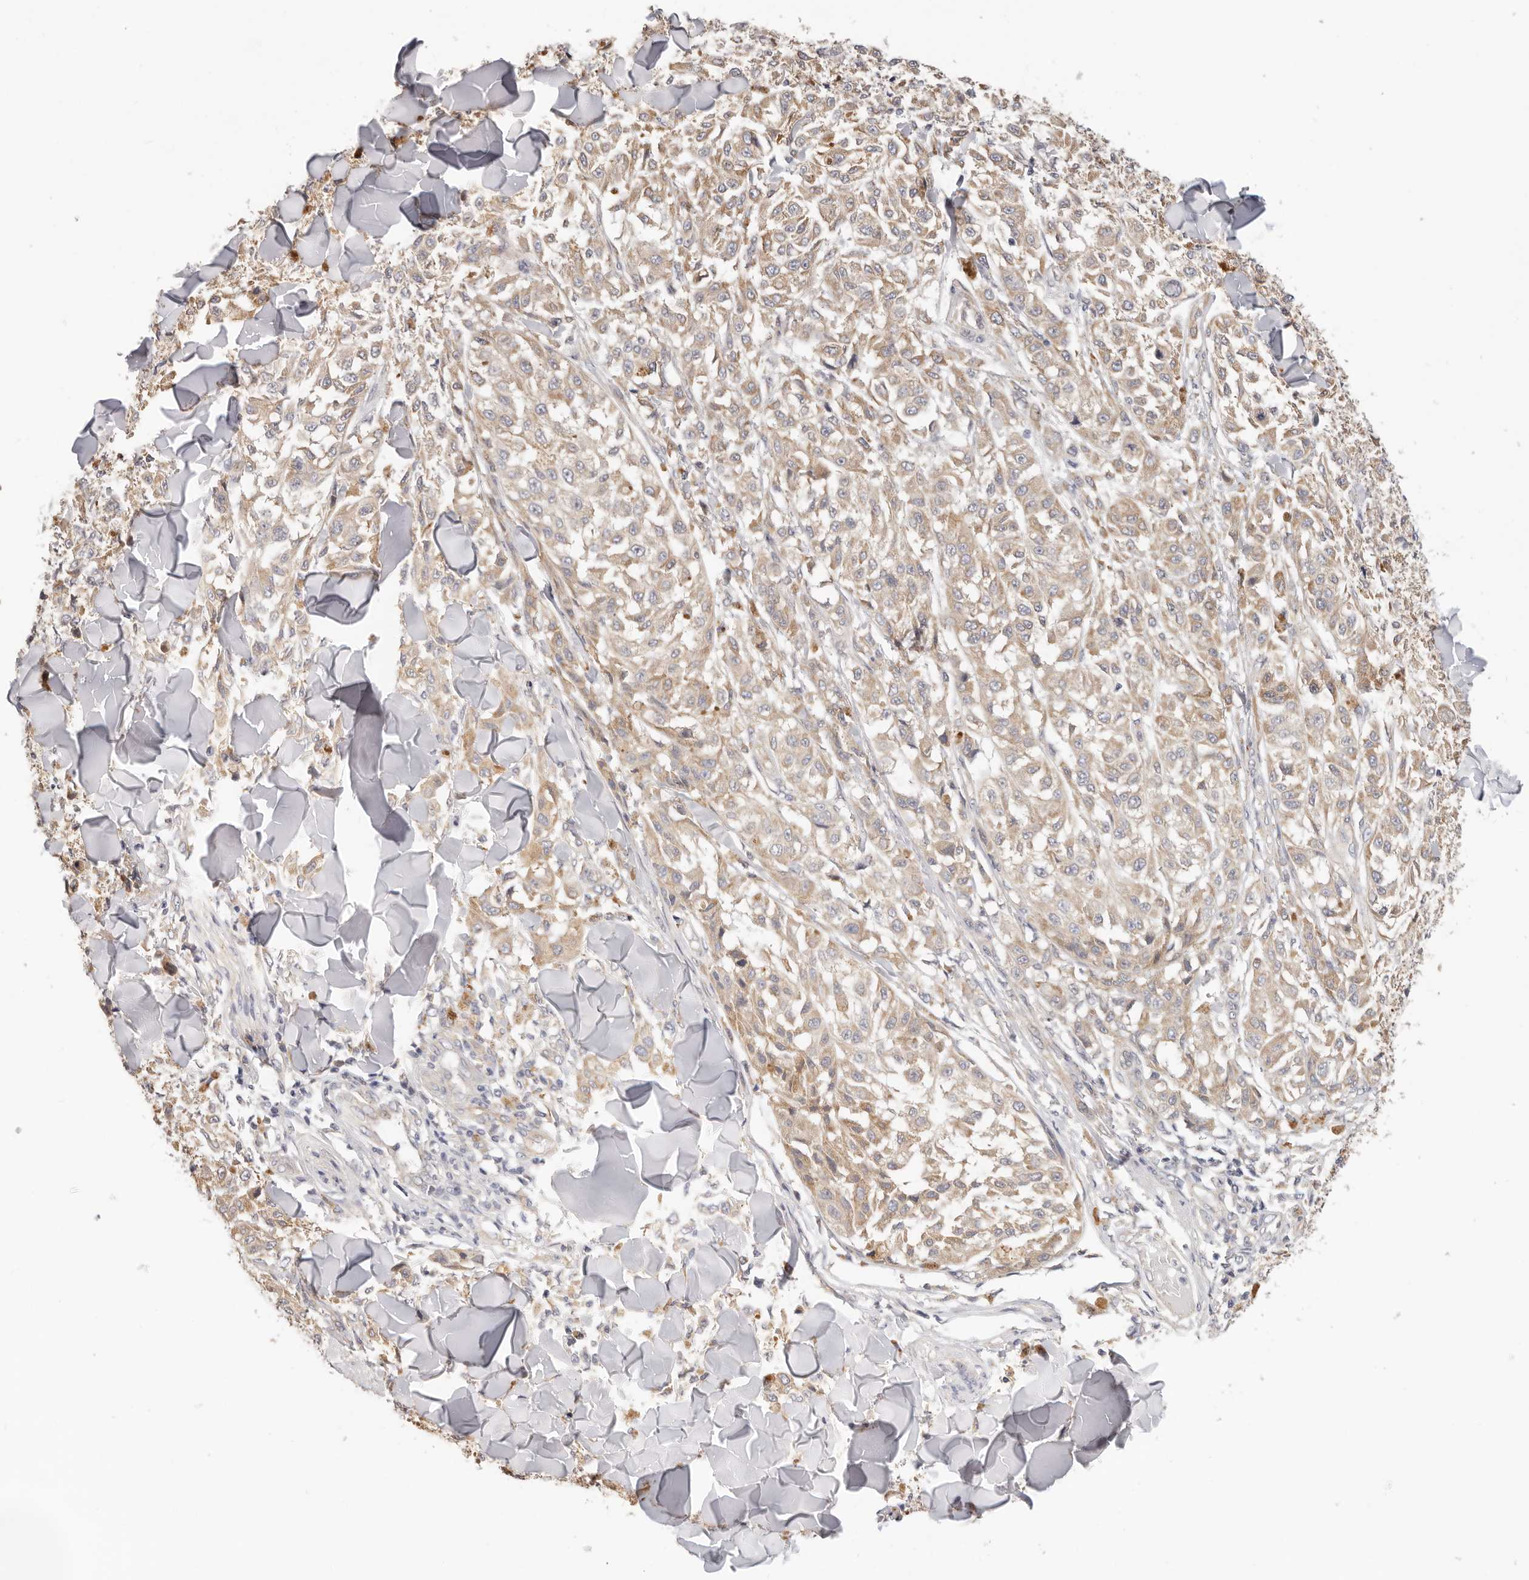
{"staining": {"intensity": "weak", "quantity": ">75%", "location": "cytoplasmic/membranous"}, "tissue": "melanoma", "cell_type": "Tumor cells", "image_type": "cancer", "snomed": [{"axis": "morphology", "description": "Malignant melanoma, NOS"}, {"axis": "topography", "description": "Skin"}], "caption": "A brown stain shows weak cytoplasmic/membranous positivity of a protein in malignant melanoma tumor cells.", "gene": "AFDN", "patient": {"sex": "female", "age": 64}}